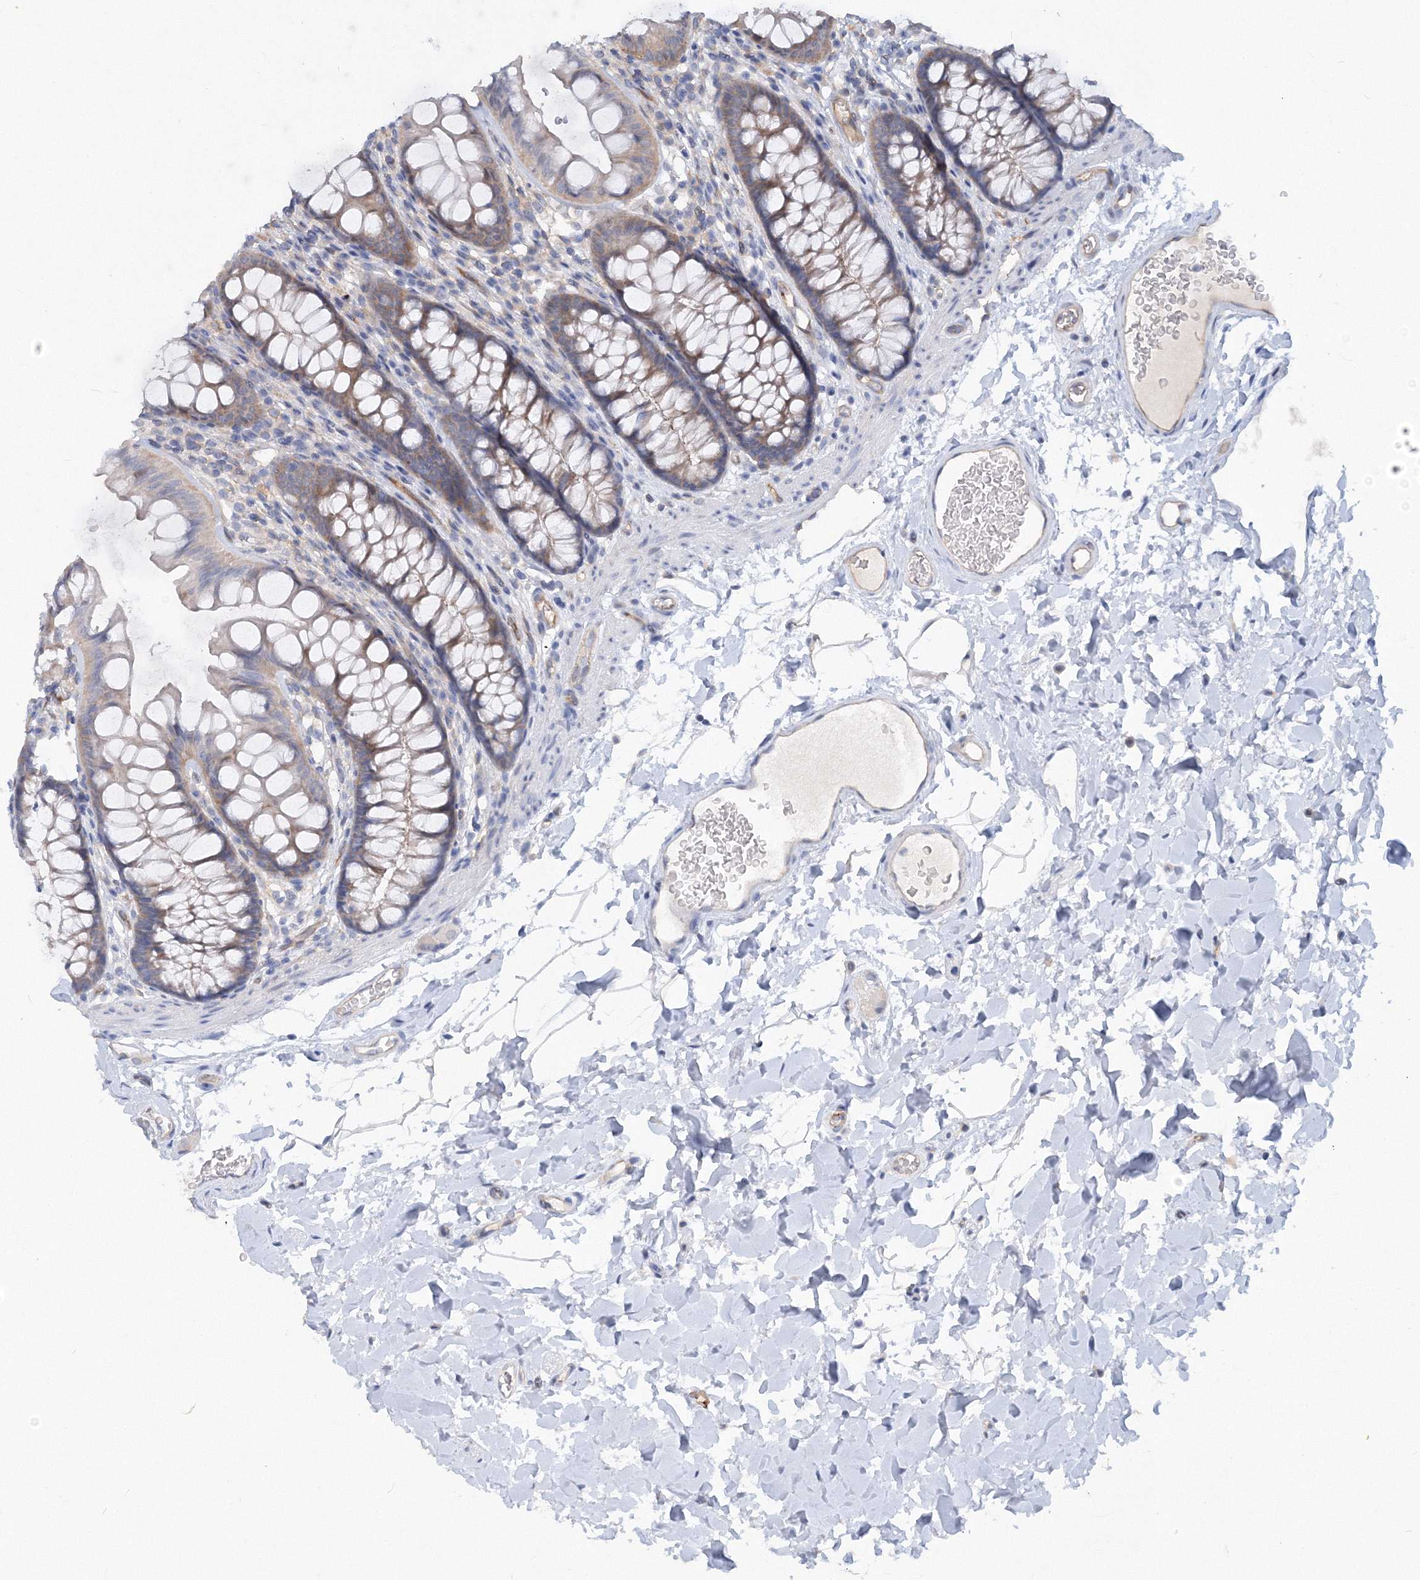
{"staining": {"intensity": "moderate", "quantity": ">75%", "location": "cytoplasmic/membranous"}, "tissue": "colon", "cell_type": "Endothelial cells", "image_type": "normal", "snomed": [{"axis": "morphology", "description": "Normal tissue, NOS"}, {"axis": "topography", "description": "Colon"}], "caption": "Immunohistochemistry (IHC) photomicrograph of normal colon: human colon stained using immunohistochemistry (IHC) reveals medium levels of moderate protein expression localized specifically in the cytoplasmic/membranous of endothelial cells, appearing as a cytoplasmic/membranous brown color.", "gene": "TANC1", "patient": {"sex": "female", "age": 62}}